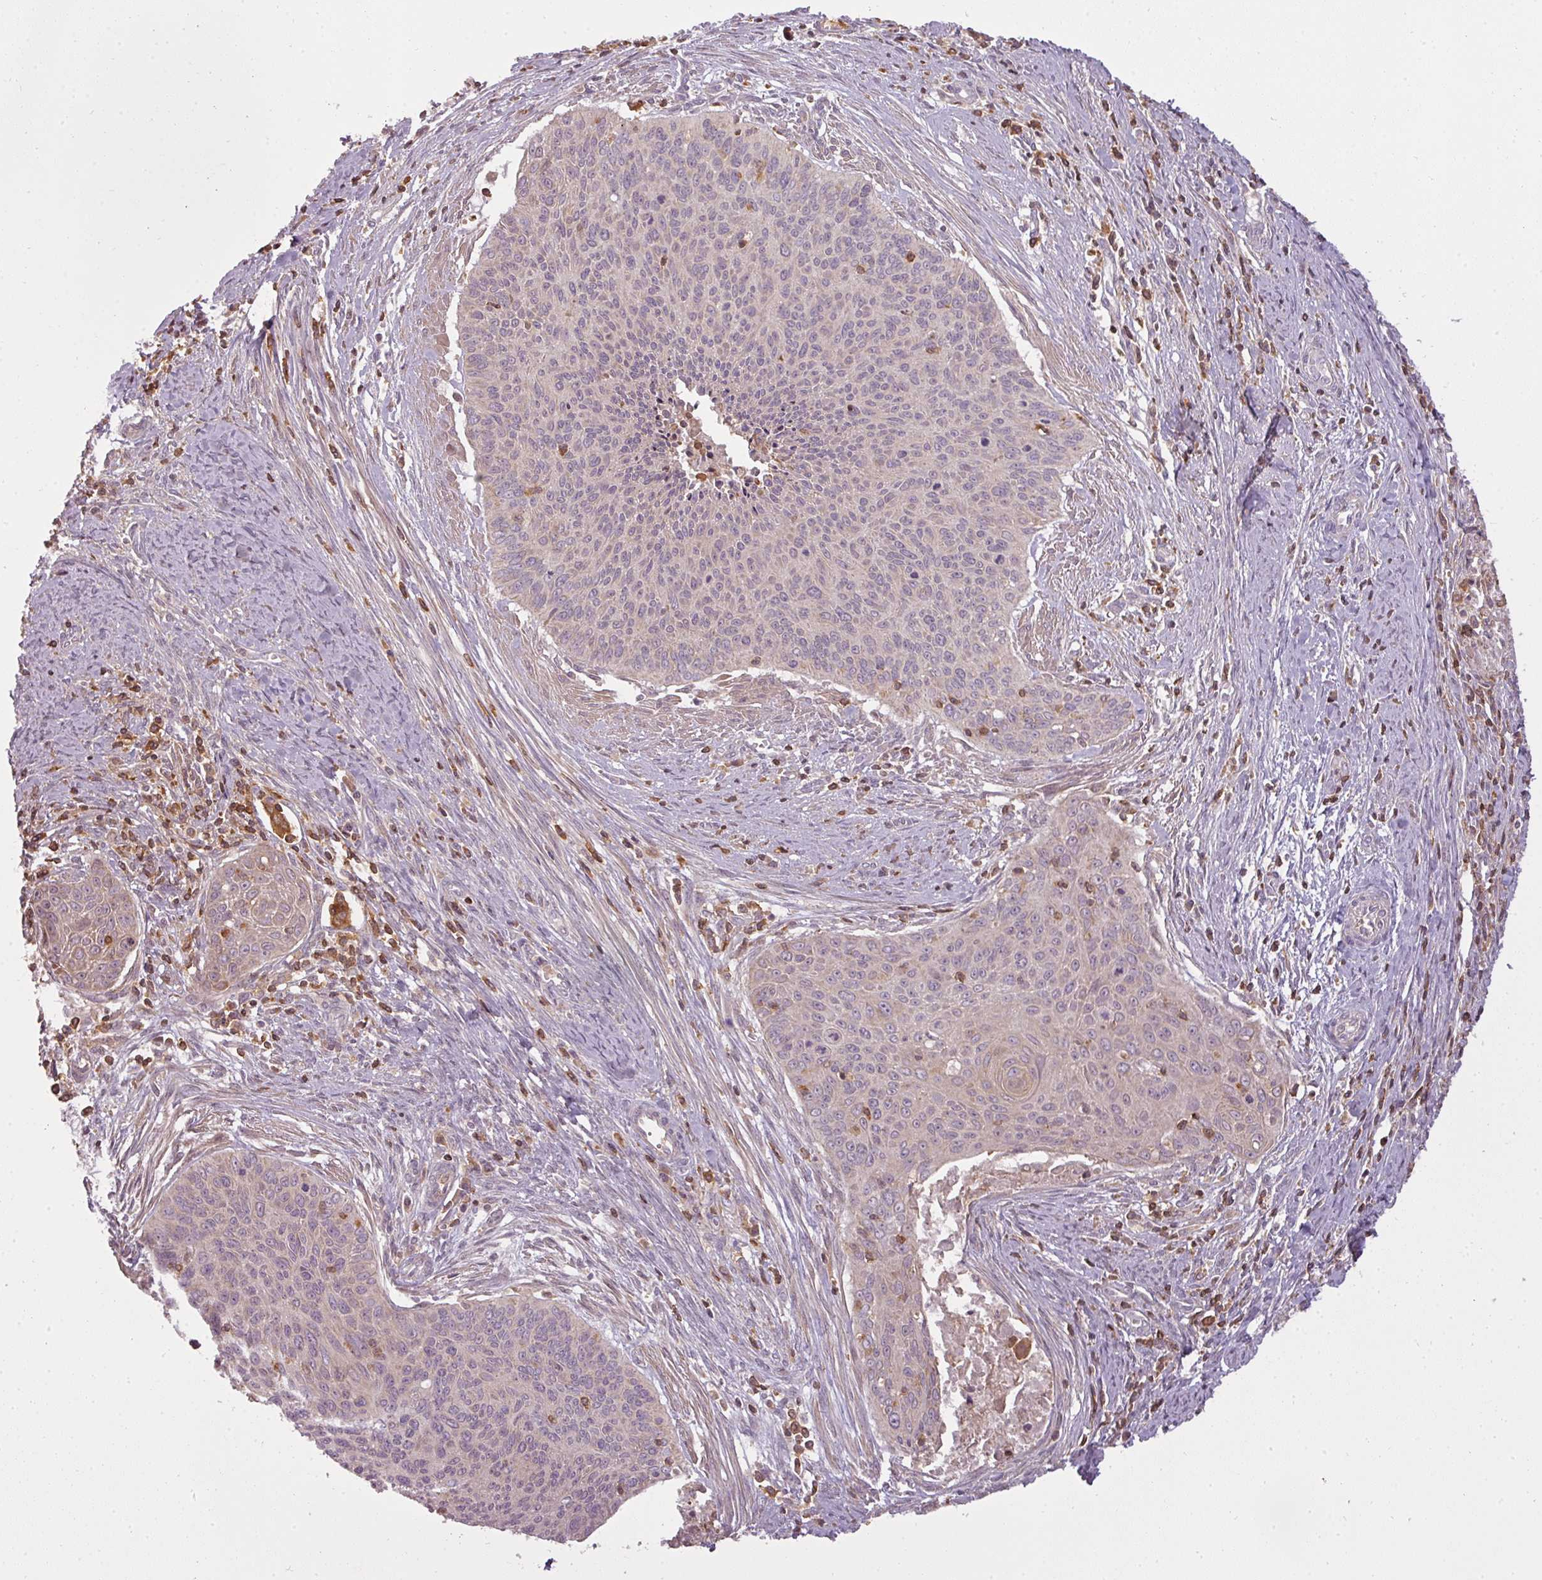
{"staining": {"intensity": "weak", "quantity": "<25%", "location": "nuclear"}, "tissue": "cervical cancer", "cell_type": "Tumor cells", "image_type": "cancer", "snomed": [{"axis": "morphology", "description": "Squamous cell carcinoma, NOS"}, {"axis": "topography", "description": "Cervix"}], "caption": "Immunohistochemical staining of cervical cancer (squamous cell carcinoma) exhibits no significant positivity in tumor cells.", "gene": "STK4", "patient": {"sex": "female", "age": 55}}